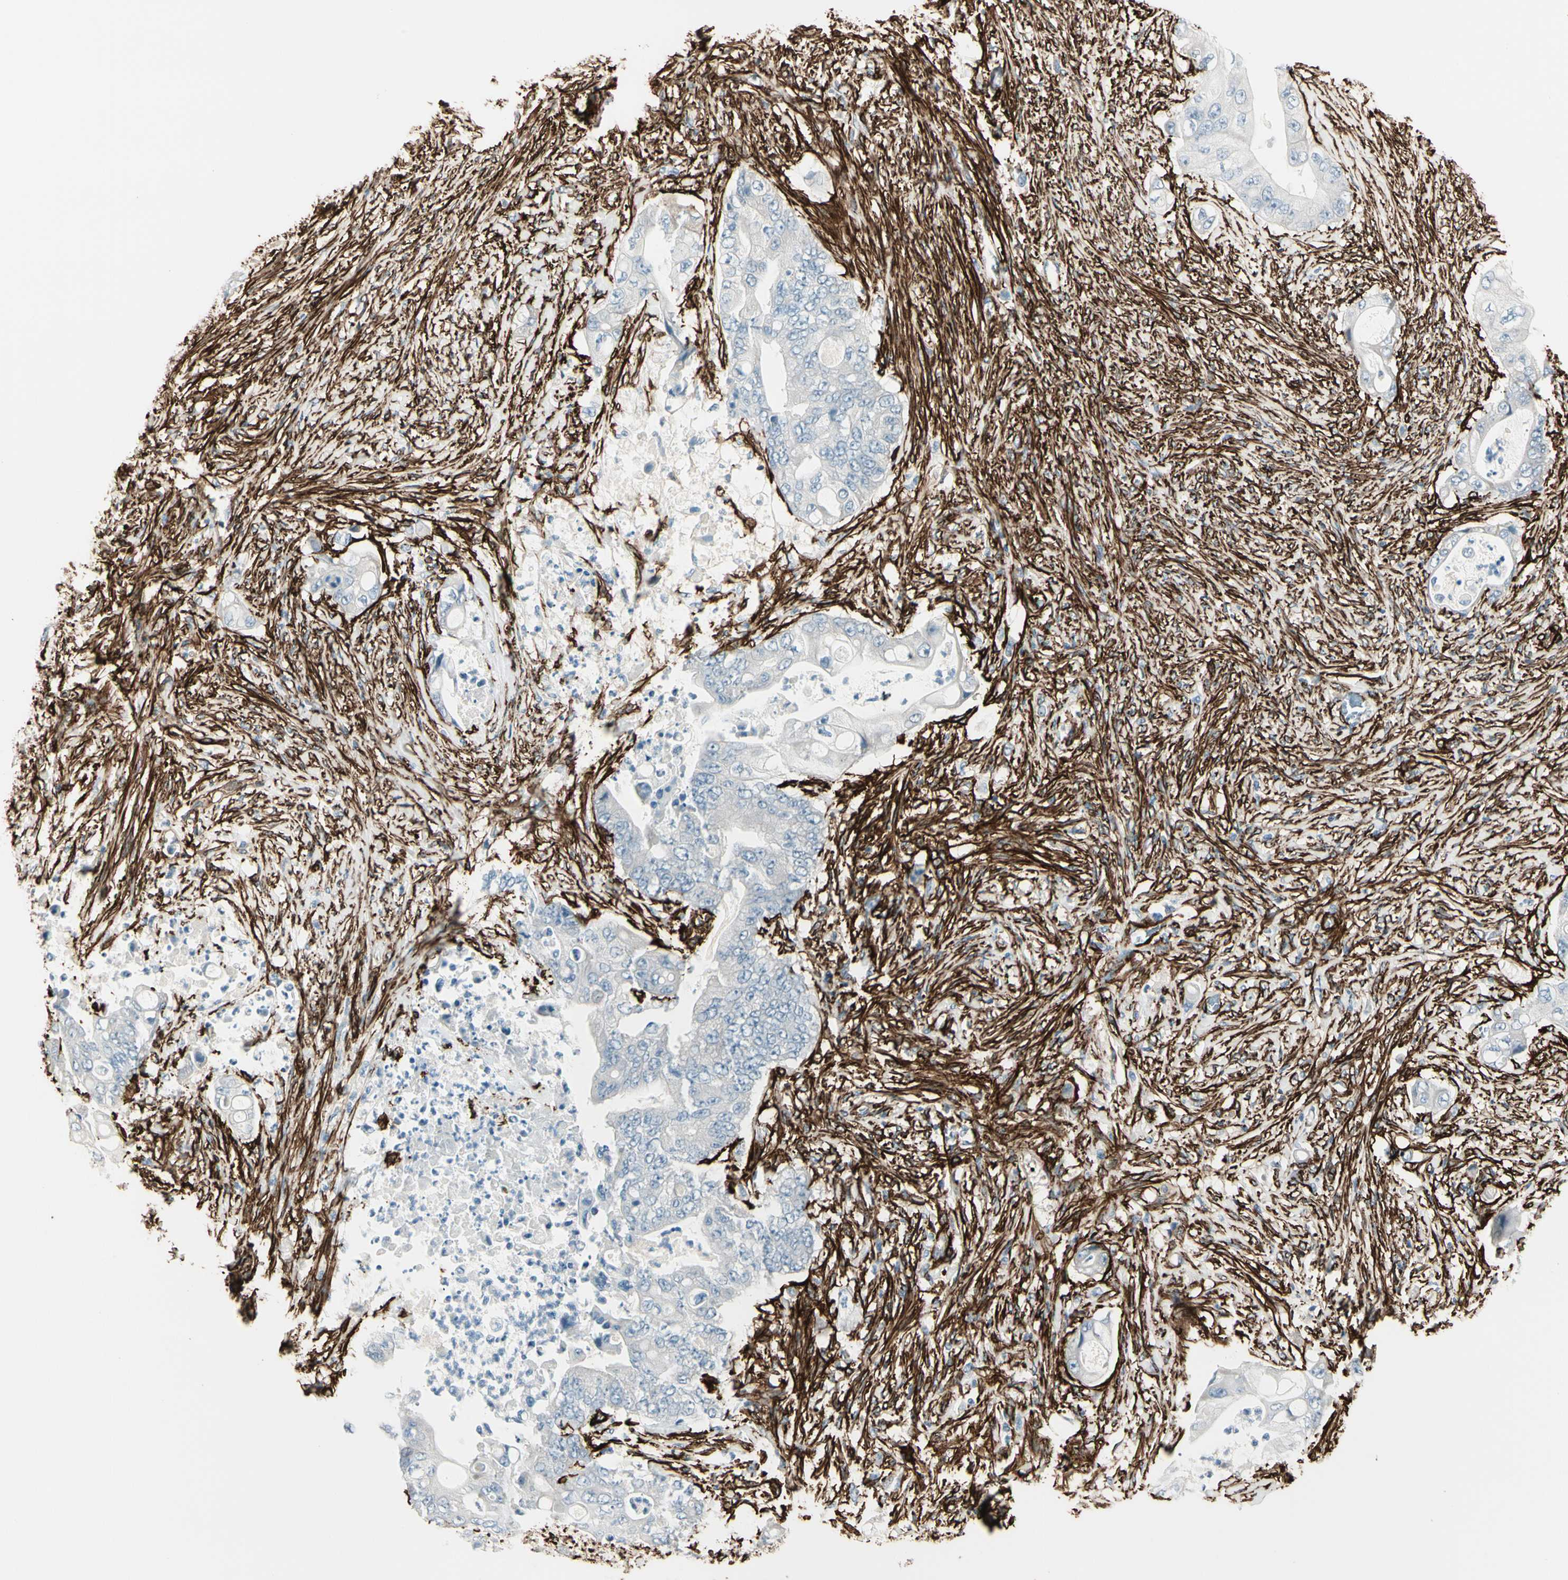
{"staining": {"intensity": "negative", "quantity": "none", "location": "none"}, "tissue": "stomach cancer", "cell_type": "Tumor cells", "image_type": "cancer", "snomed": [{"axis": "morphology", "description": "Adenocarcinoma, NOS"}, {"axis": "topography", "description": "Stomach"}], "caption": "Immunohistochemistry (IHC) histopathology image of neoplastic tissue: human adenocarcinoma (stomach) stained with DAB (3,3'-diaminobenzidine) reveals no significant protein staining in tumor cells.", "gene": "CALD1", "patient": {"sex": "female", "age": 73}}